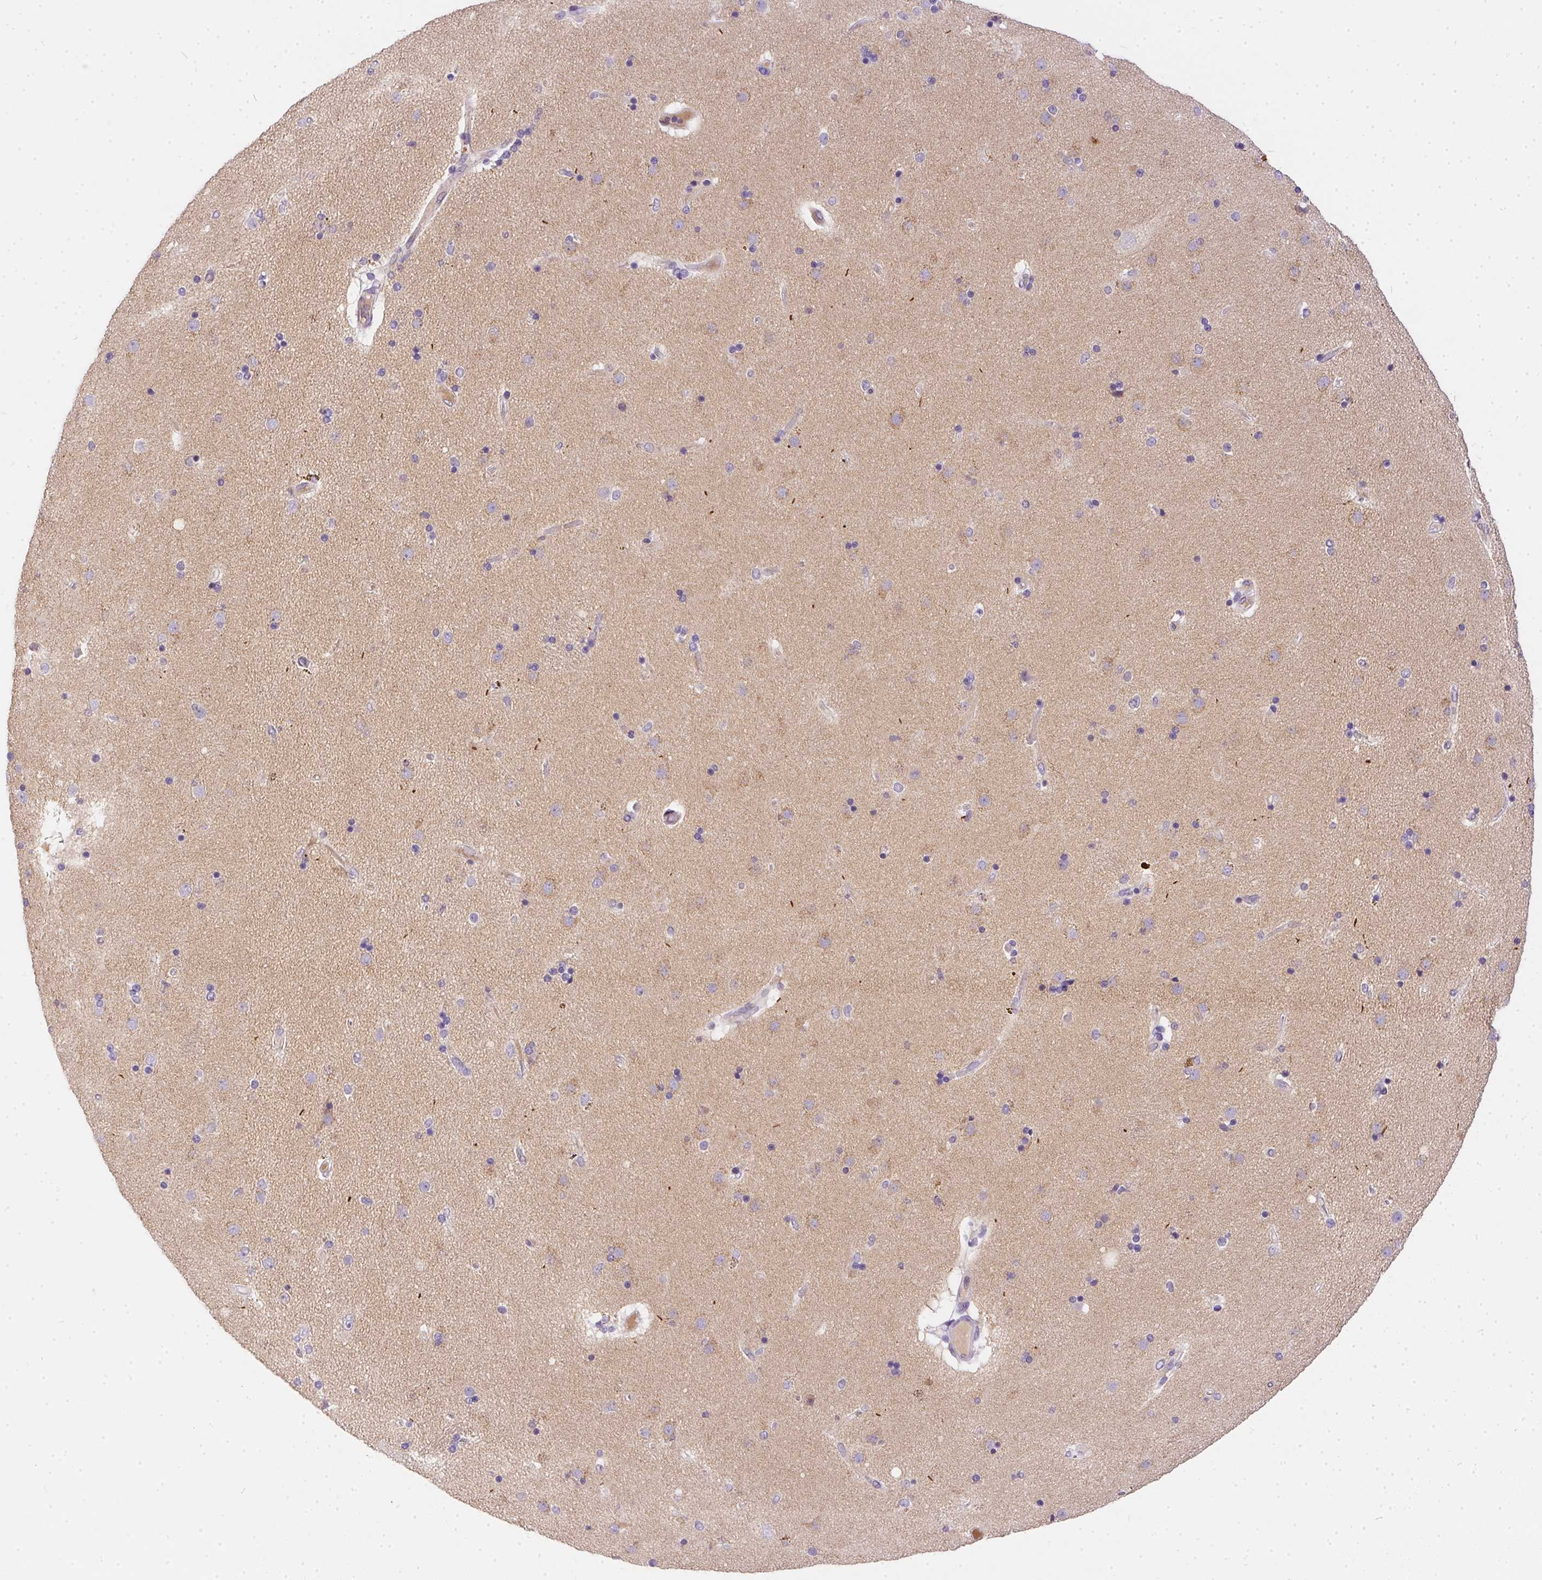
{"staining": {"intensity": "negative", "quantity": "none", "location": "none"}, "tissue": "caudate", "cell_type": "Glial cells", "image_type": "normal", "snomed": [{"axis": "morphology", "description": "Normal tissue, NOS"}, {"axis": "topography", "description": "Lateral ventricle wall"}], "caption": "An immunohistochemistry image of unremarkable caudate is shown. There is no staining in glial cells of caudate.", "gene": "SSTR4", "patient": {"sex": "female", "age": 71}}